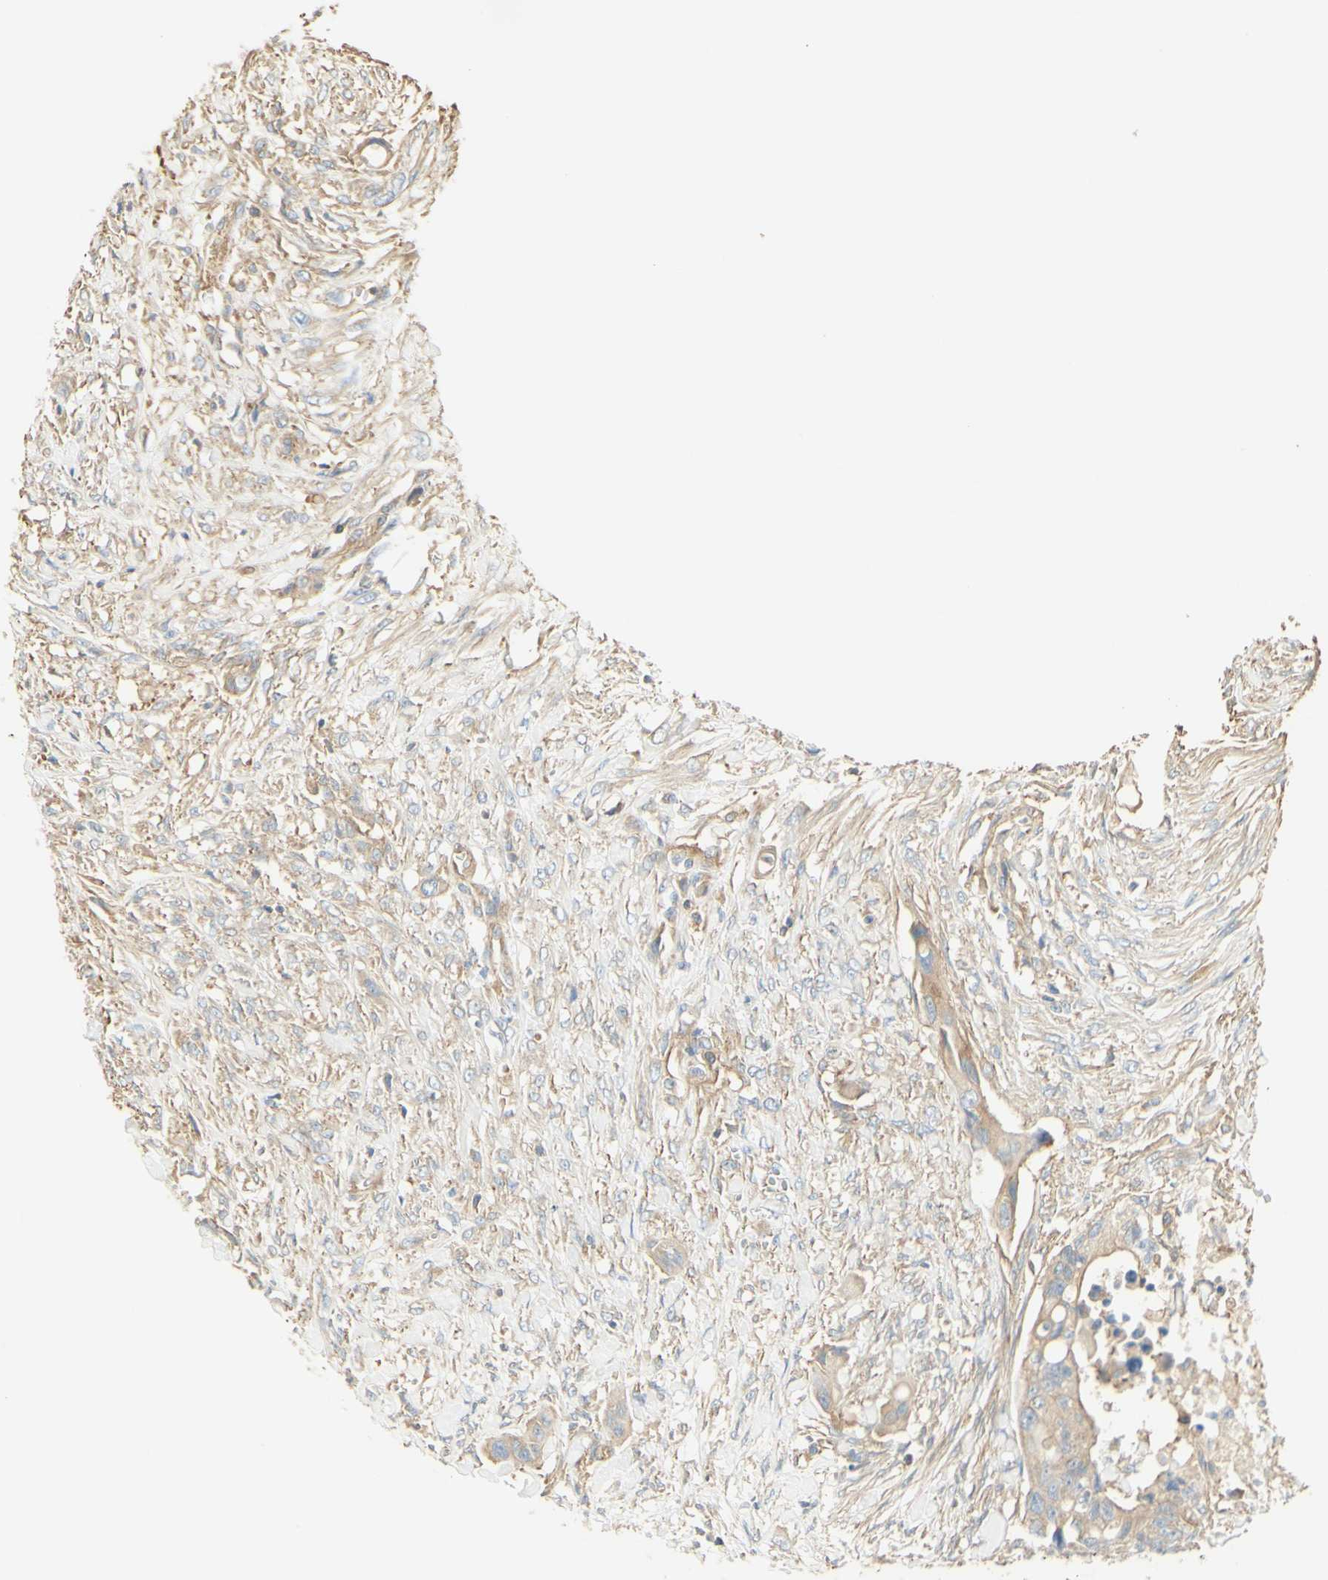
{"staining": {"intensity": "moderate", "quantity": ">75%", "location": "cytoplasmic/membranous"}, "tissue": "colorectal cancer", "cell_type": "Tumor cells", "image_type": "cancer", "snomed": [{"axis": "morphology", "description": "Adenocarcinoma, NOS"}, {"axis": "topography", "description": "Colon"}], "caption": "A brown stain labels moderate cytoplasmic/membranous positivity of a protein in human colorectal cancer (adenocarcinoma) tumor cells.", "gene": "IKBKG", "patient": {"sex": "female", "age": 57}}